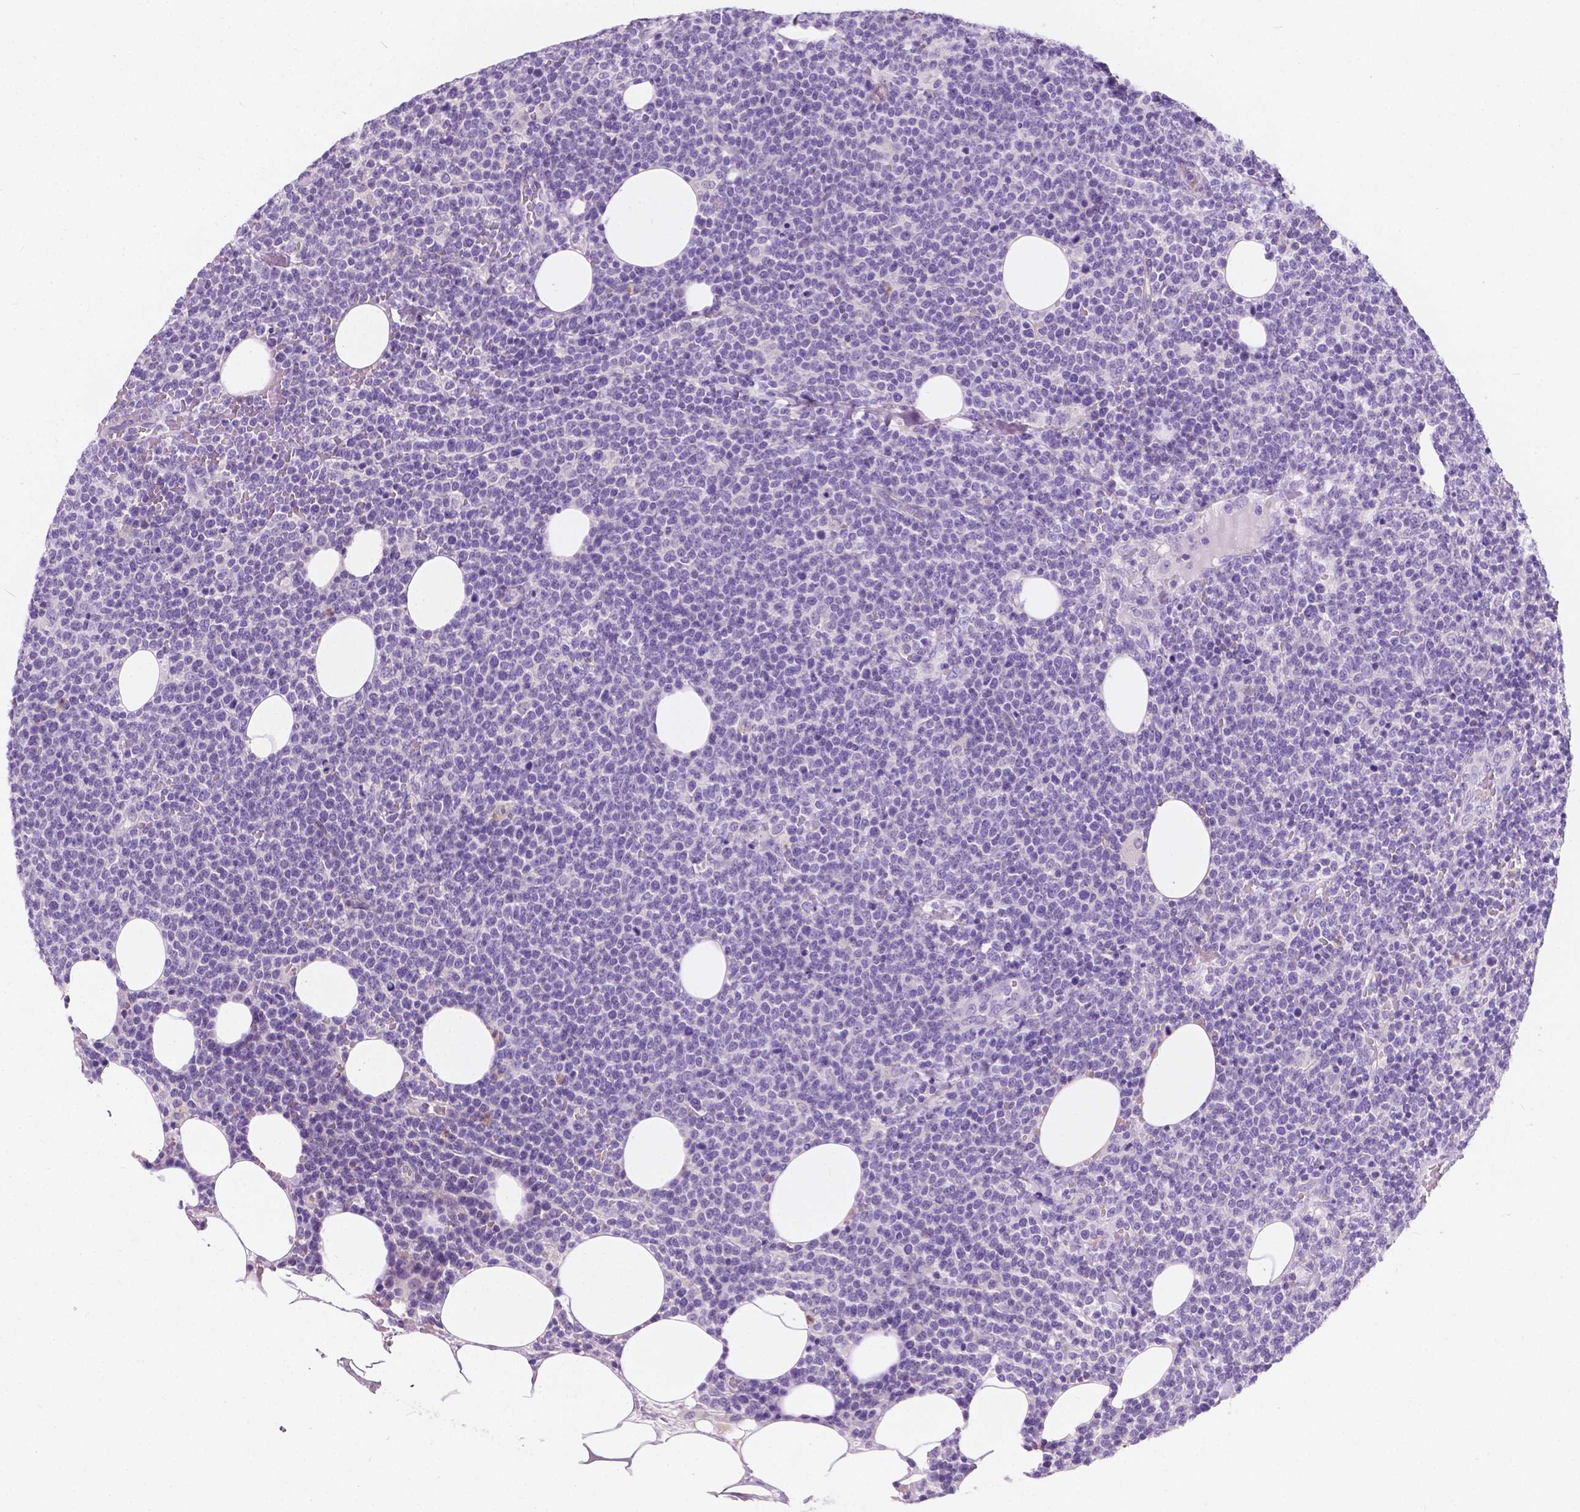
{"staining": {"intensity": "negative", "quantity": "none", "location": "none"}, "tissue": "lymphoma", "cell_type": "Tumor cells", "image_type": "cancer", "snomed": [{"axis": "morphology", "description": "Malignant lymphoma, non-Hodgkin's type, High grade"}, {"axis": "topography", "description": "Lymph node"}], "caption": "A micrograph of human lymphoma is negative for staining in tumor cells.", "gene": "GNAO1", "patient": {"sex": "male", "age": 61}}